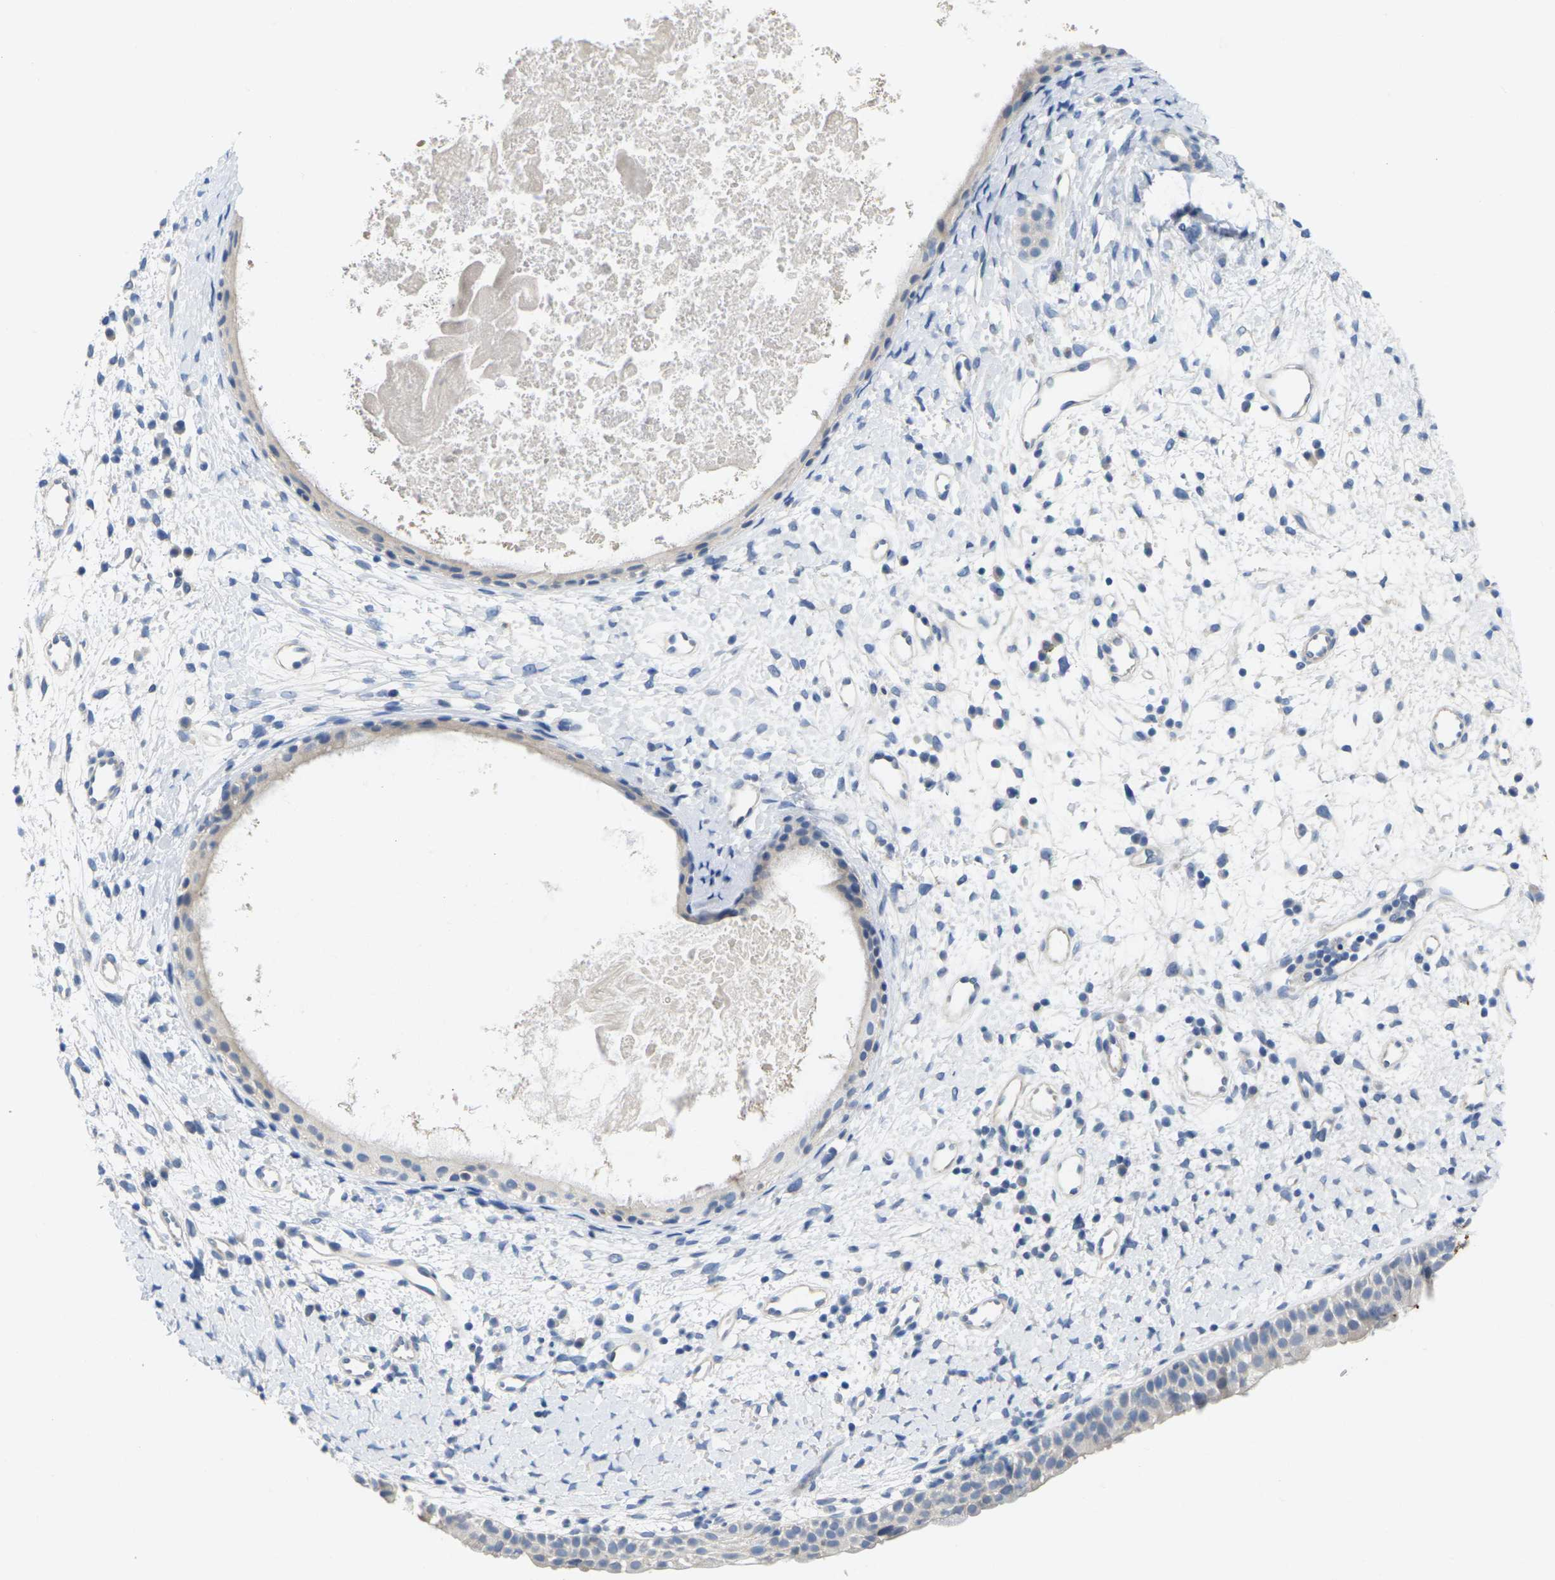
{"staining": {"intensity": "weak", "quantity": "<25%", "location": "cytoplasmic/membranous"}, "tissue": "nasopharynx", "cell_type": "Respiratory epithelial cells", "image_type": "normal", "snomed": [{"axis": "morphology", "description": "Normal tissue, NOS"}, {"axis": "topography", "description": "Nasopharynx"}], "caption": "The image reveals no significant expression in respiratory epithelial cells of nasopharynx.", "gene": "TNNI3", "patient": {"sex": "male", "age": 22}}